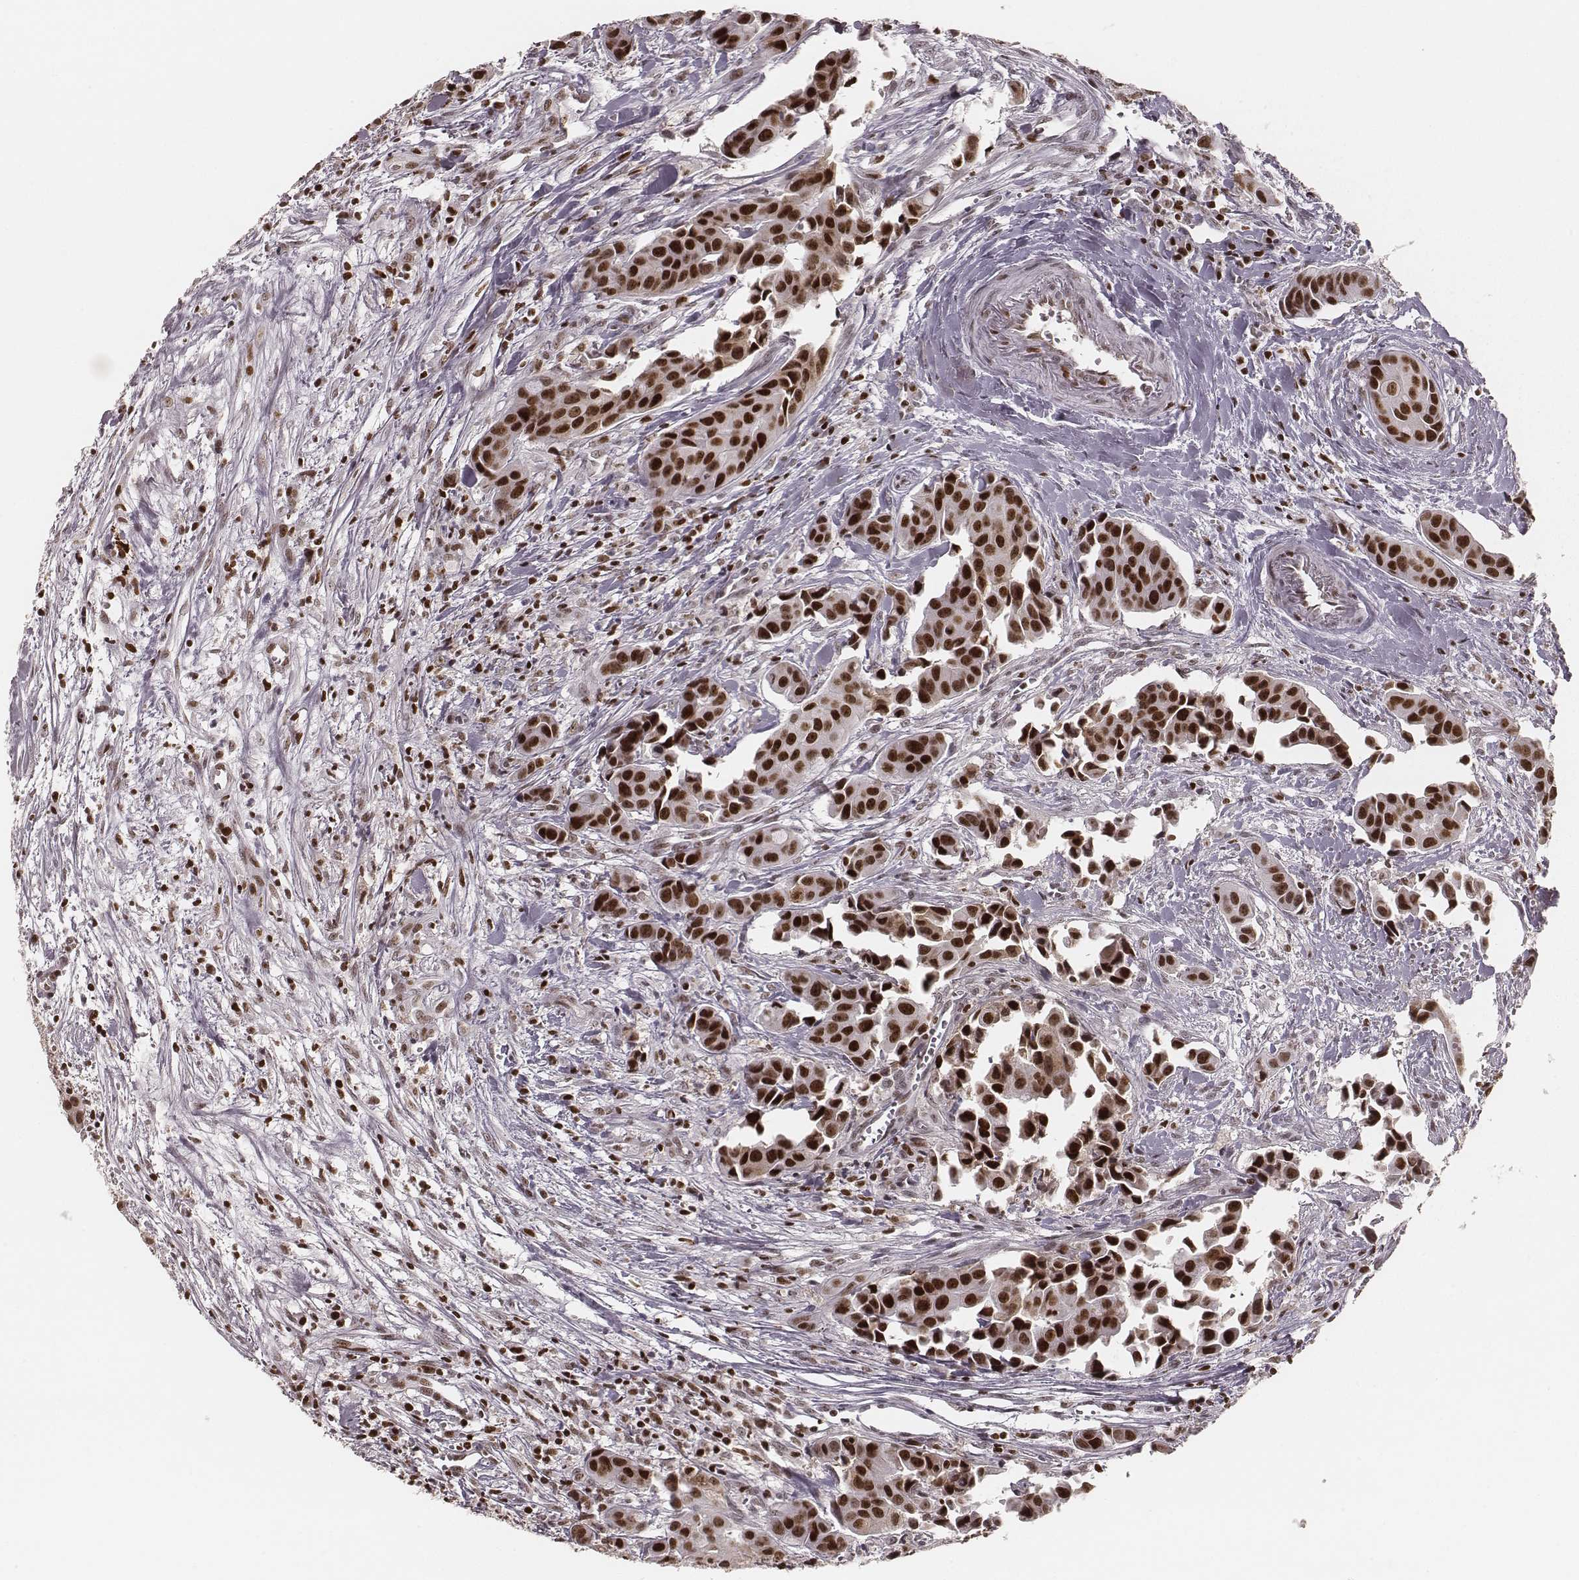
{"staining": {"intensity": "strong", "quantity": ">75%", "location": "nuclear"}, "tissue": "head and neck cancer", "cell_type": "Tumor cells", "image_type": "cancer", "snomed": [{"axis": "morphology", "description": "Adenocarcinoma, NOS"}, {"axis": "topography", "description": "Head-Neck"}], "caption": "Approximately >75% of tumor cells in adenocarcinoma (head and neck) reveal strong nuclear protein positivity as visualized by brown immunohistochemical staining.", "gene": "PARP1", "patient": {"sex": "male", "age": 76}}